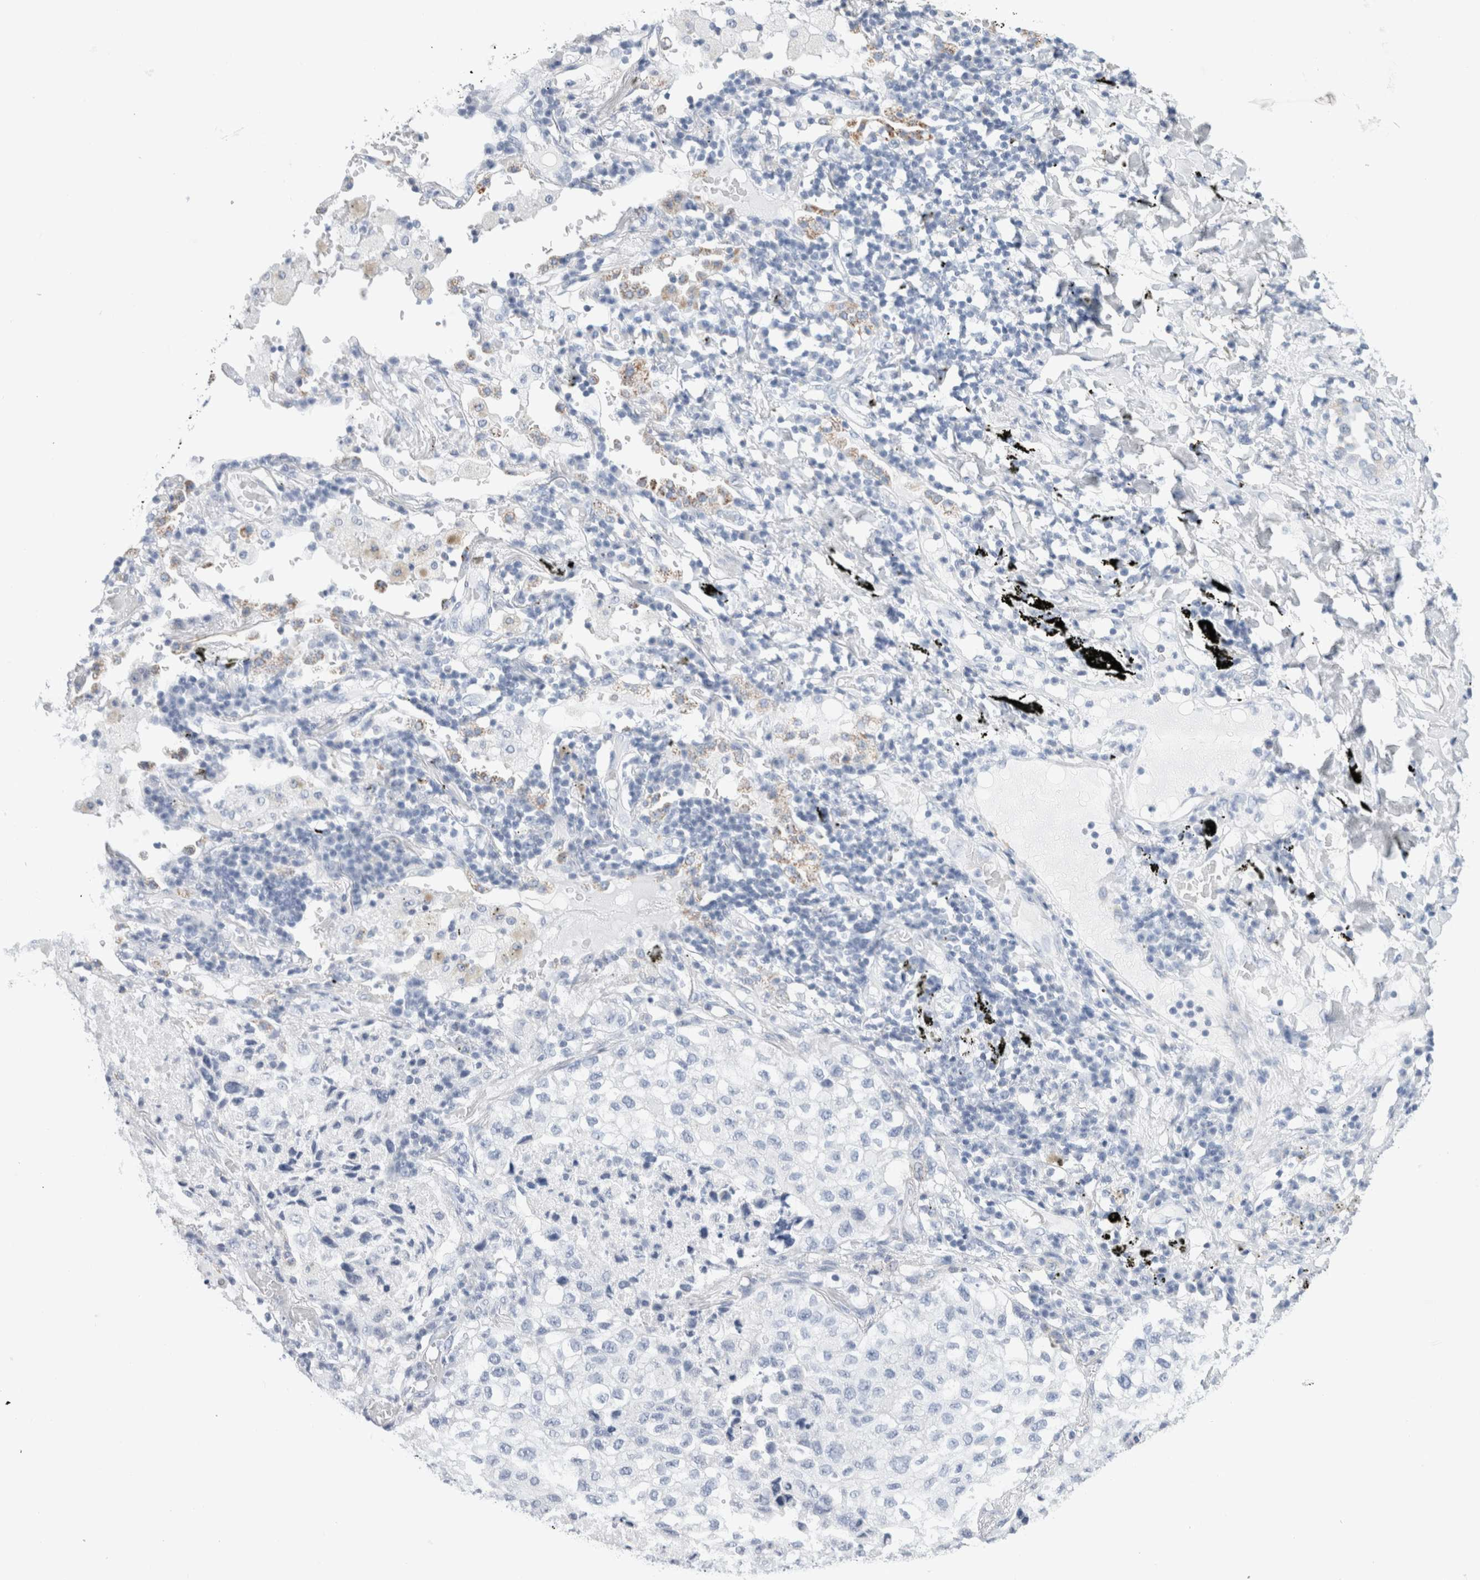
{"staining": {"intensity": "negative", "quantity": "none", "location": "none"}, "tissue": "lung cancer", "cell_type": "Tumor cells", "image_type": "cancer", "snomed": [{"axis": "morphology", "description": "Adenocarcinoma, NOS"}, {"axis": "topography", "description": "Lung"}], "caption": "Immunohistochemistry (IHC) image of neoplastic tissue: lung cancer (adenocarcinoma) stained with DAB exhibits no significant protein staining in tumor cells. (DAB immunohistochemistry with hematoxylin counter stain).", "gene": "ECHDC2", "patient": {"sex": "male", "age": 63}}